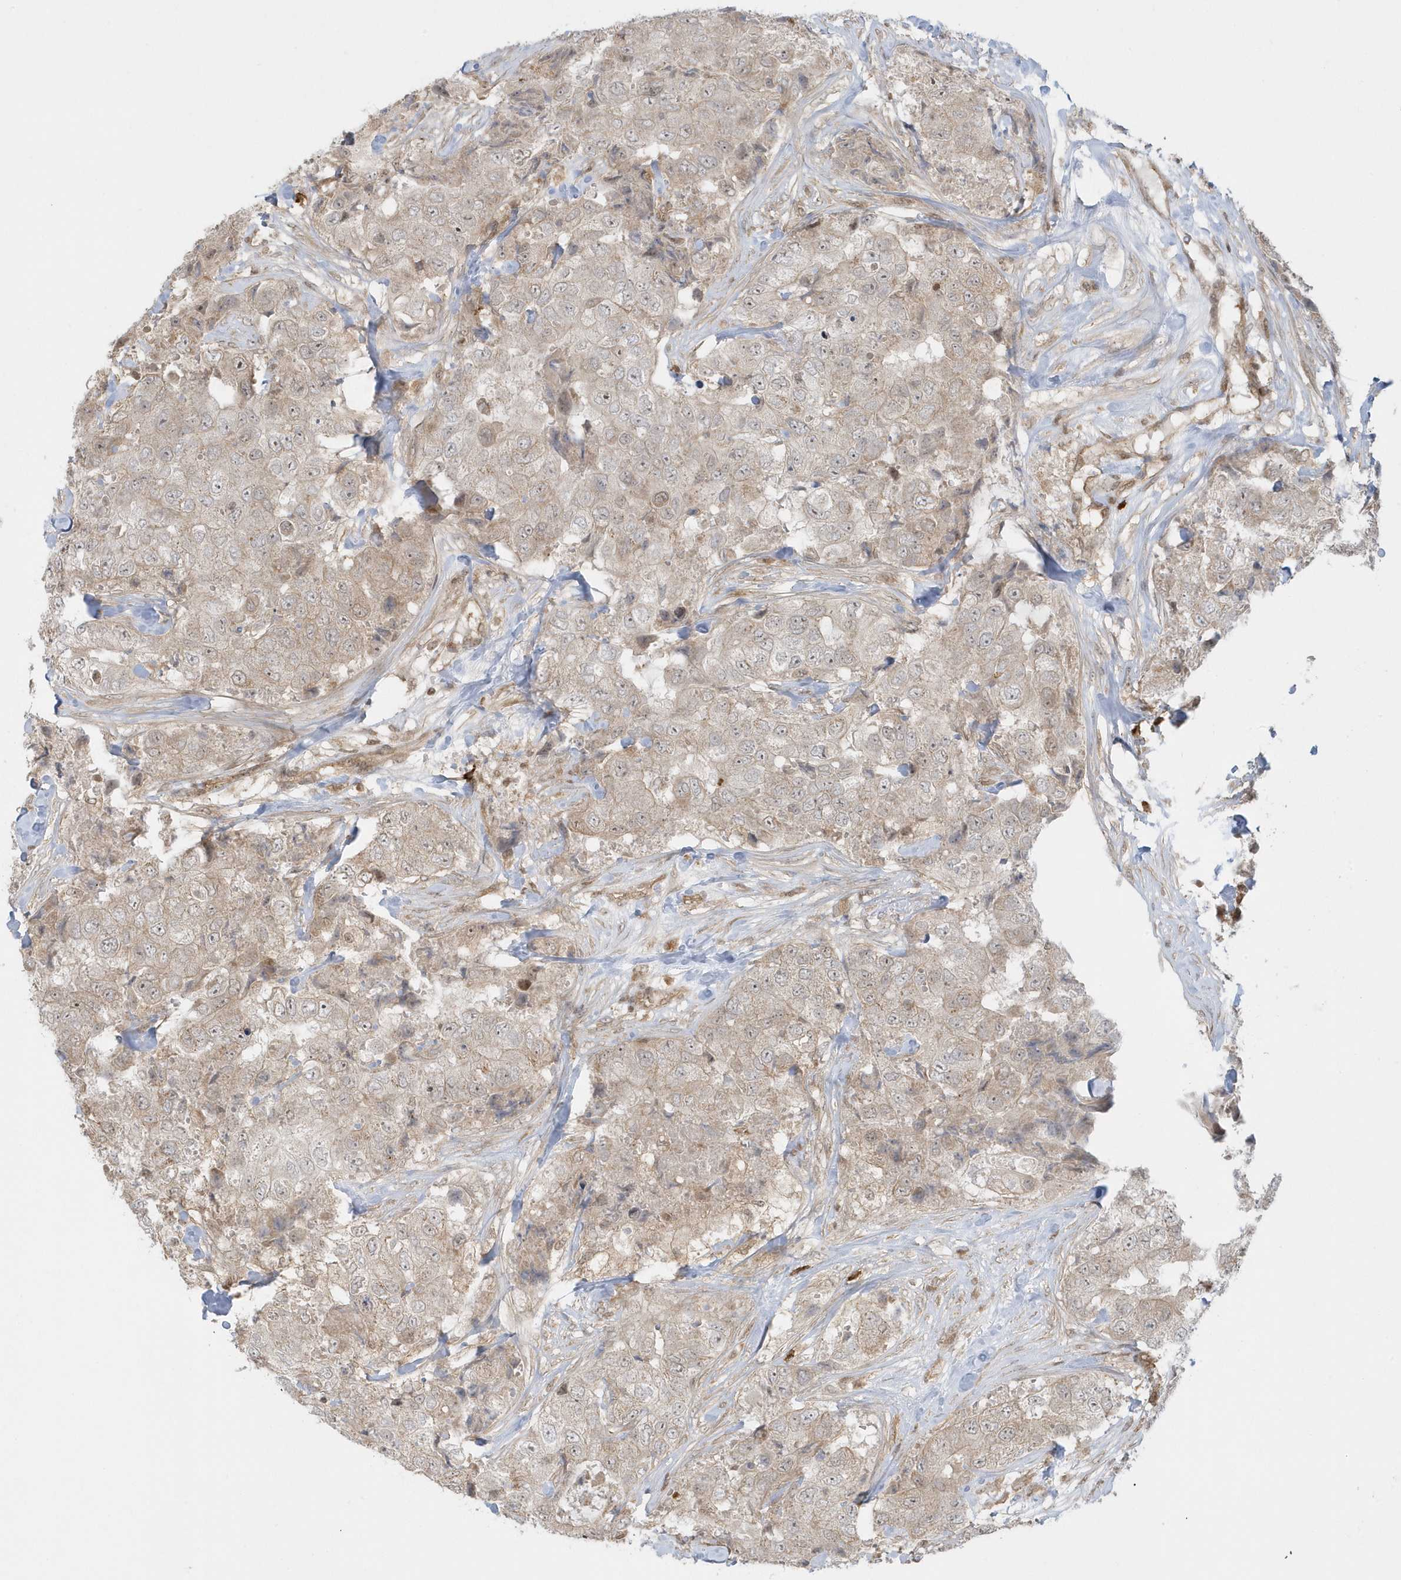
{"staining": {"intensity": "weak", "quantity": "25%-75%", "location": "cytoplasmic/membranous,nuclear"}, "tissue": "breast cancer", "cell_type": "Tumor cells", "image_type": "cancer", "snomed": [{"axis": "morphology", "description": "Duct carcinoma"}, {"axis": "topography", "description": "Breast"}], "caption": "Immunohistochemistry (IHC) of human breast cancer displays low levels of weak cytoplasmic/membranous and nuclear staining in about 25%-75% of tumor cells. Using DAB (3,3'-diaminobenzidine) (brown) and hematoxylin (blue) stains, captured at high magnification using brightfield microscopy.", "gene": "PPP1R7", "patient": {"sex": "female", "age": 62}}